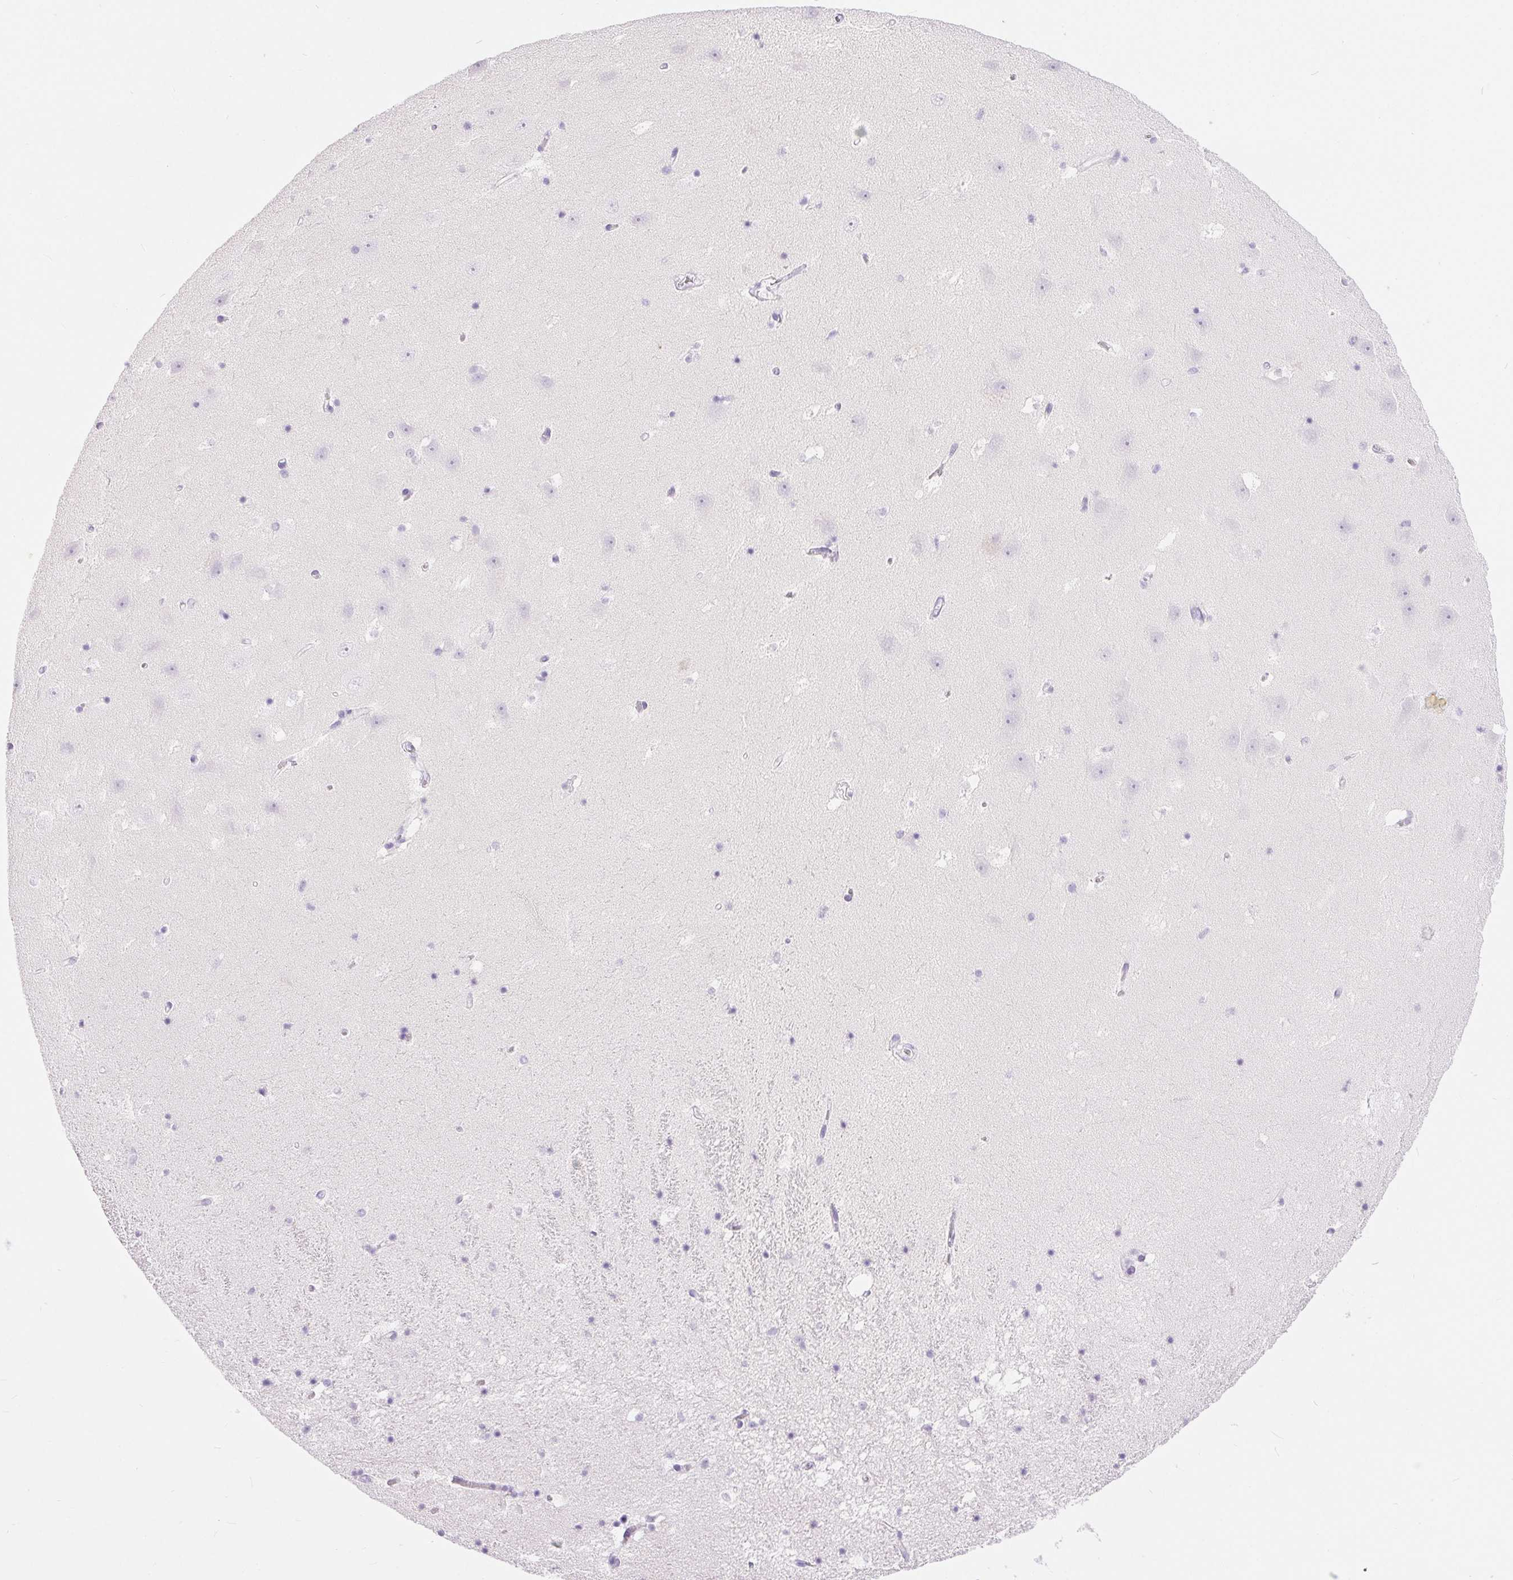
{"staining": {"intensity": "negative", "quantity": "none", "location": "none"}, "tissue": "hippocampus", "cell_type": "Glial cells", "image_type": "normal", "snomed": [{"axis": "morphology", "description": "Normal tissue, NOS"}, {"axis": "topography", "description": "Hippocampus"}], "caption": "Immunohistochemical staining of normal human hippocampus displays no significant staining in glial cells. Brightfield microscopy of IHC stained with DAB (3,3'-diaminobenzidine) (brown) and hematoxylin (blue), captured at high magnification.", "gene": "XDH", "patient": {"sex": "male", "age": 58}}